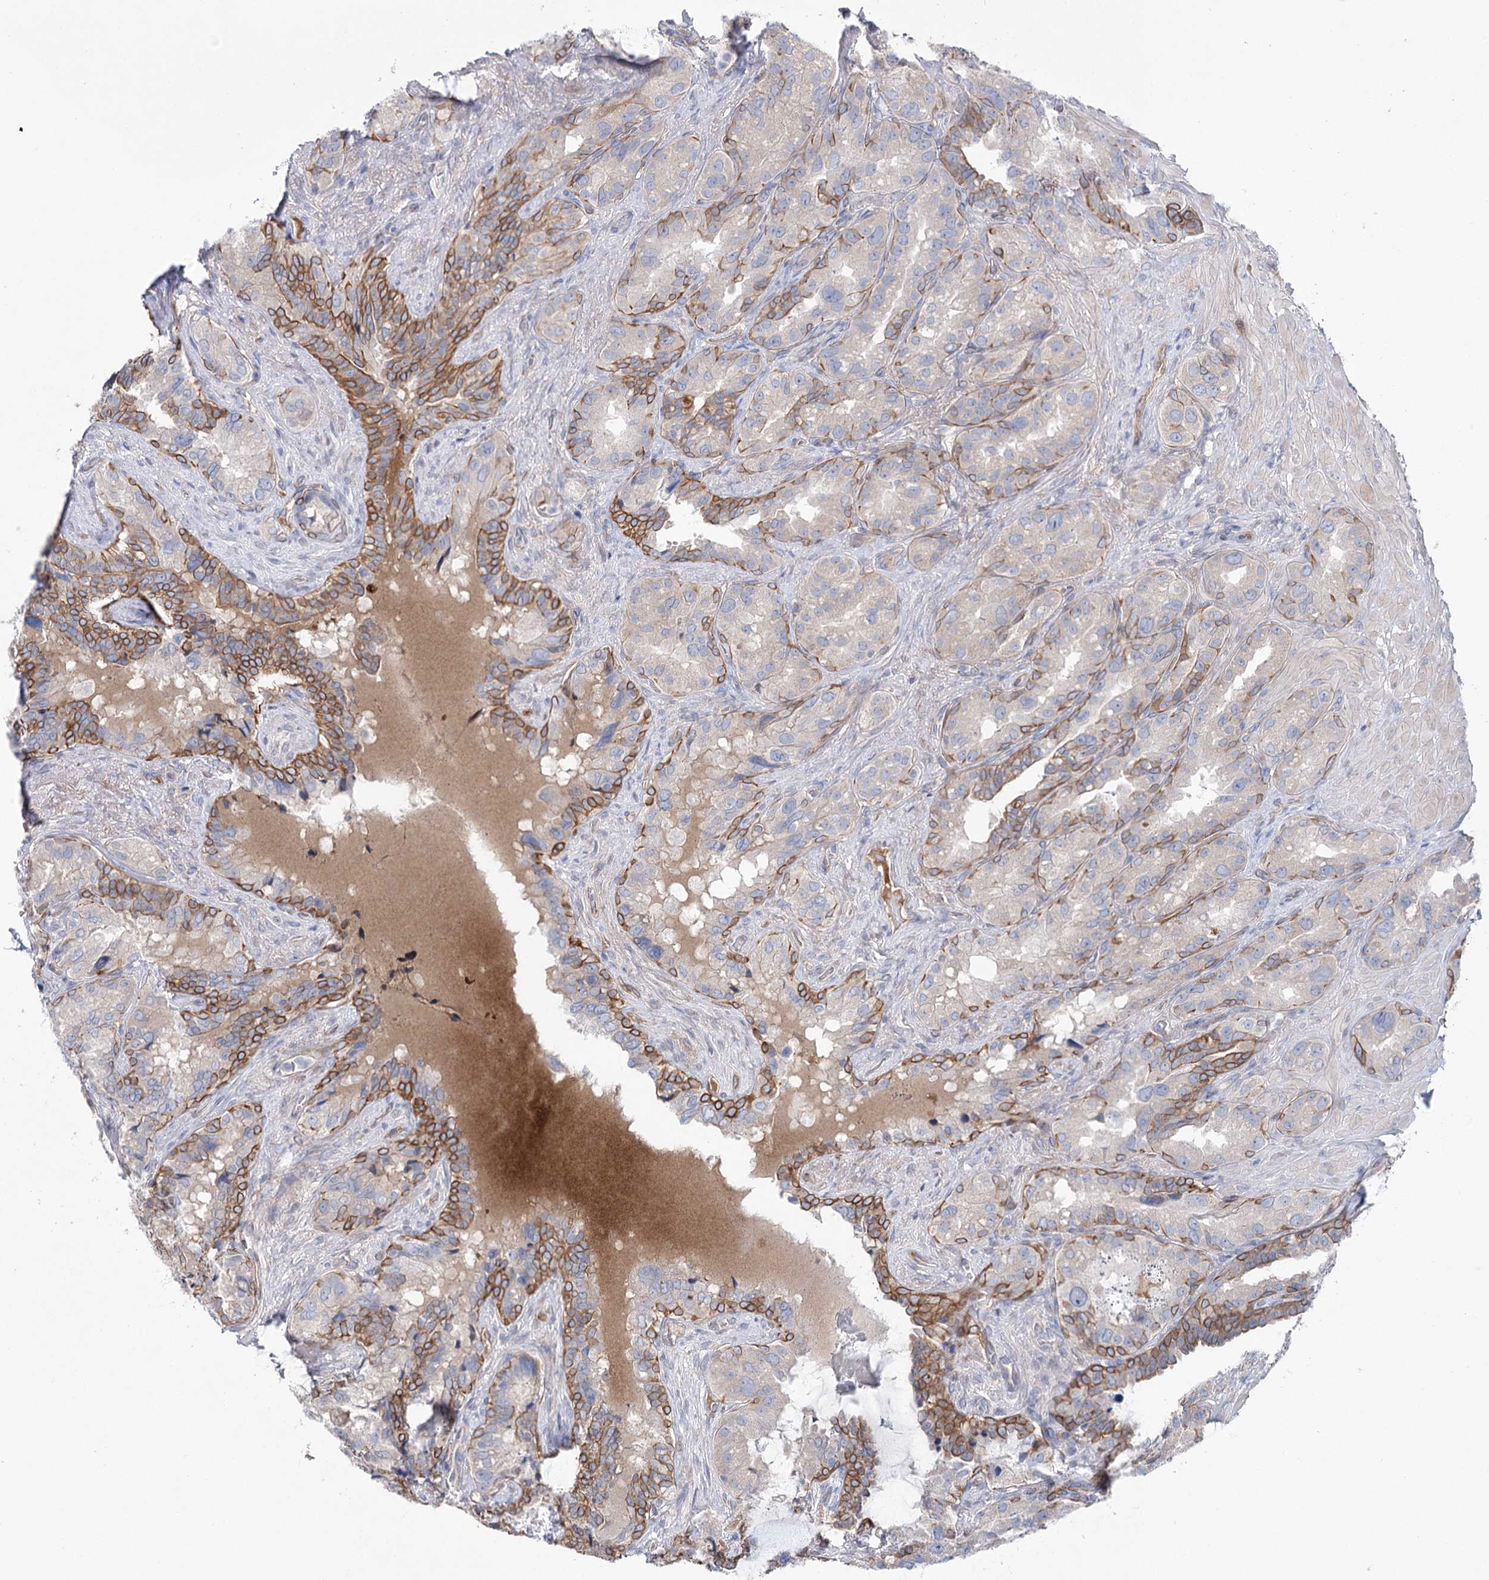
{"staining": {"intensity": "moderate", "quantity": "25%-75%", "location": "cytoplasmic/membranous"}, "tissue": "seminal vesicle", "cell_type": "Glandular cells", "image_type": "normal", "snomed": [{"axis": "morphology", "description": "Normal tissue, NOS"}, {"axis": "topography", "description": "Seminal veicle"}, {"axis": "topography", "description": "Peripheral nerve tissue"}], "caption": "The image demonstrates immunohistochemical staining of benign seminal vesicle. There is moderate cytoplasmic/membranous expression is present in about 25%-75% of glandular cells.", "gene": "LRRC14B", "patient": {"sex": "male", "age": 67}}